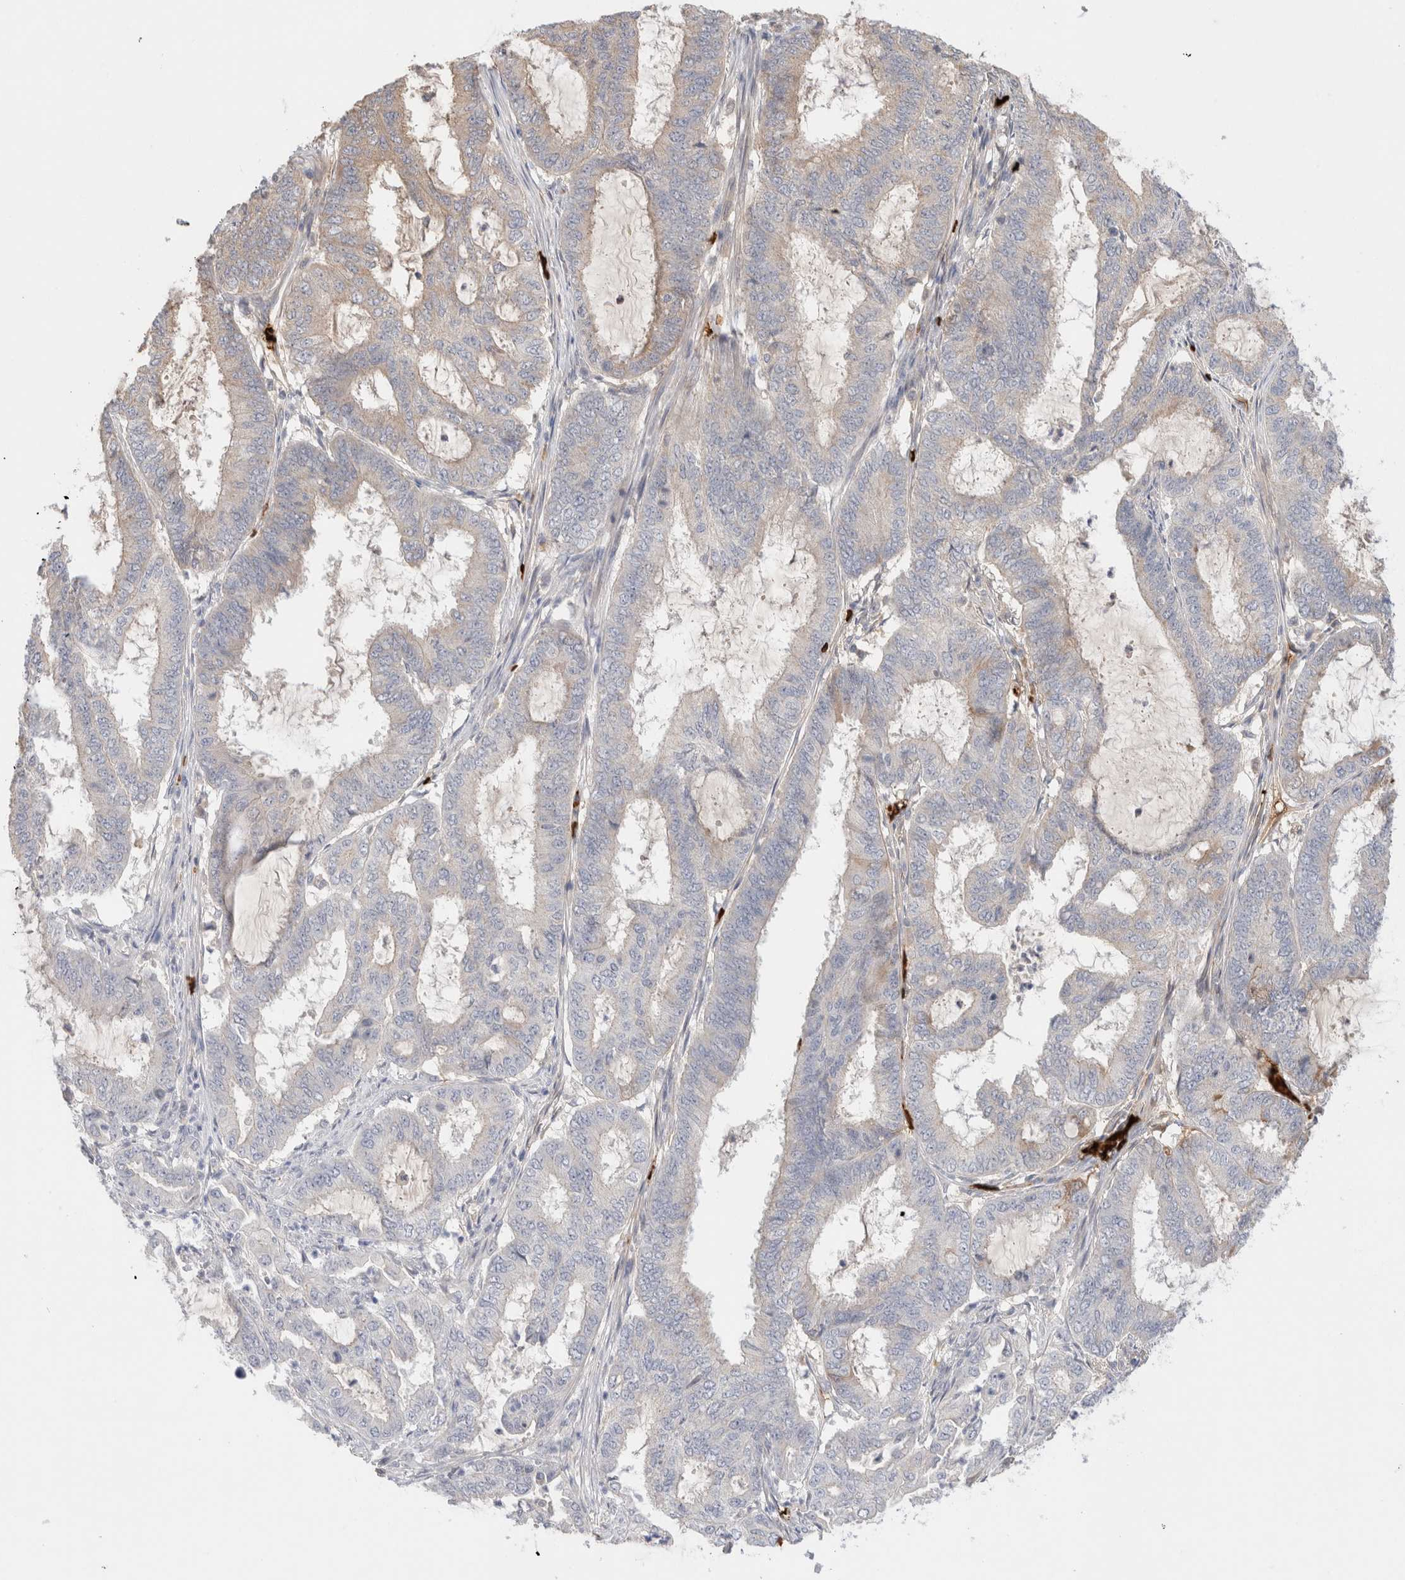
{"staining": {"intensity": "weak", "quantity": "<25%", "location": "cytoplasmic/membranous"}, "tissue": "endometrial cancer", "cell_type": "Tumor cells", "image_type": "cancer", "snomed": [{"axis": "morphology", "description": "Adenocarcinoma, NOS"}, {"axis": "topography", "description": "Endometrium"}], "caption": "This is a photomicrograph of IHC staining of endometrial cancer (adenocarcinoma), which shows no staining in tumor cells.", "gene": "MST1", "patient": {"sex": "female", "age": 51}}